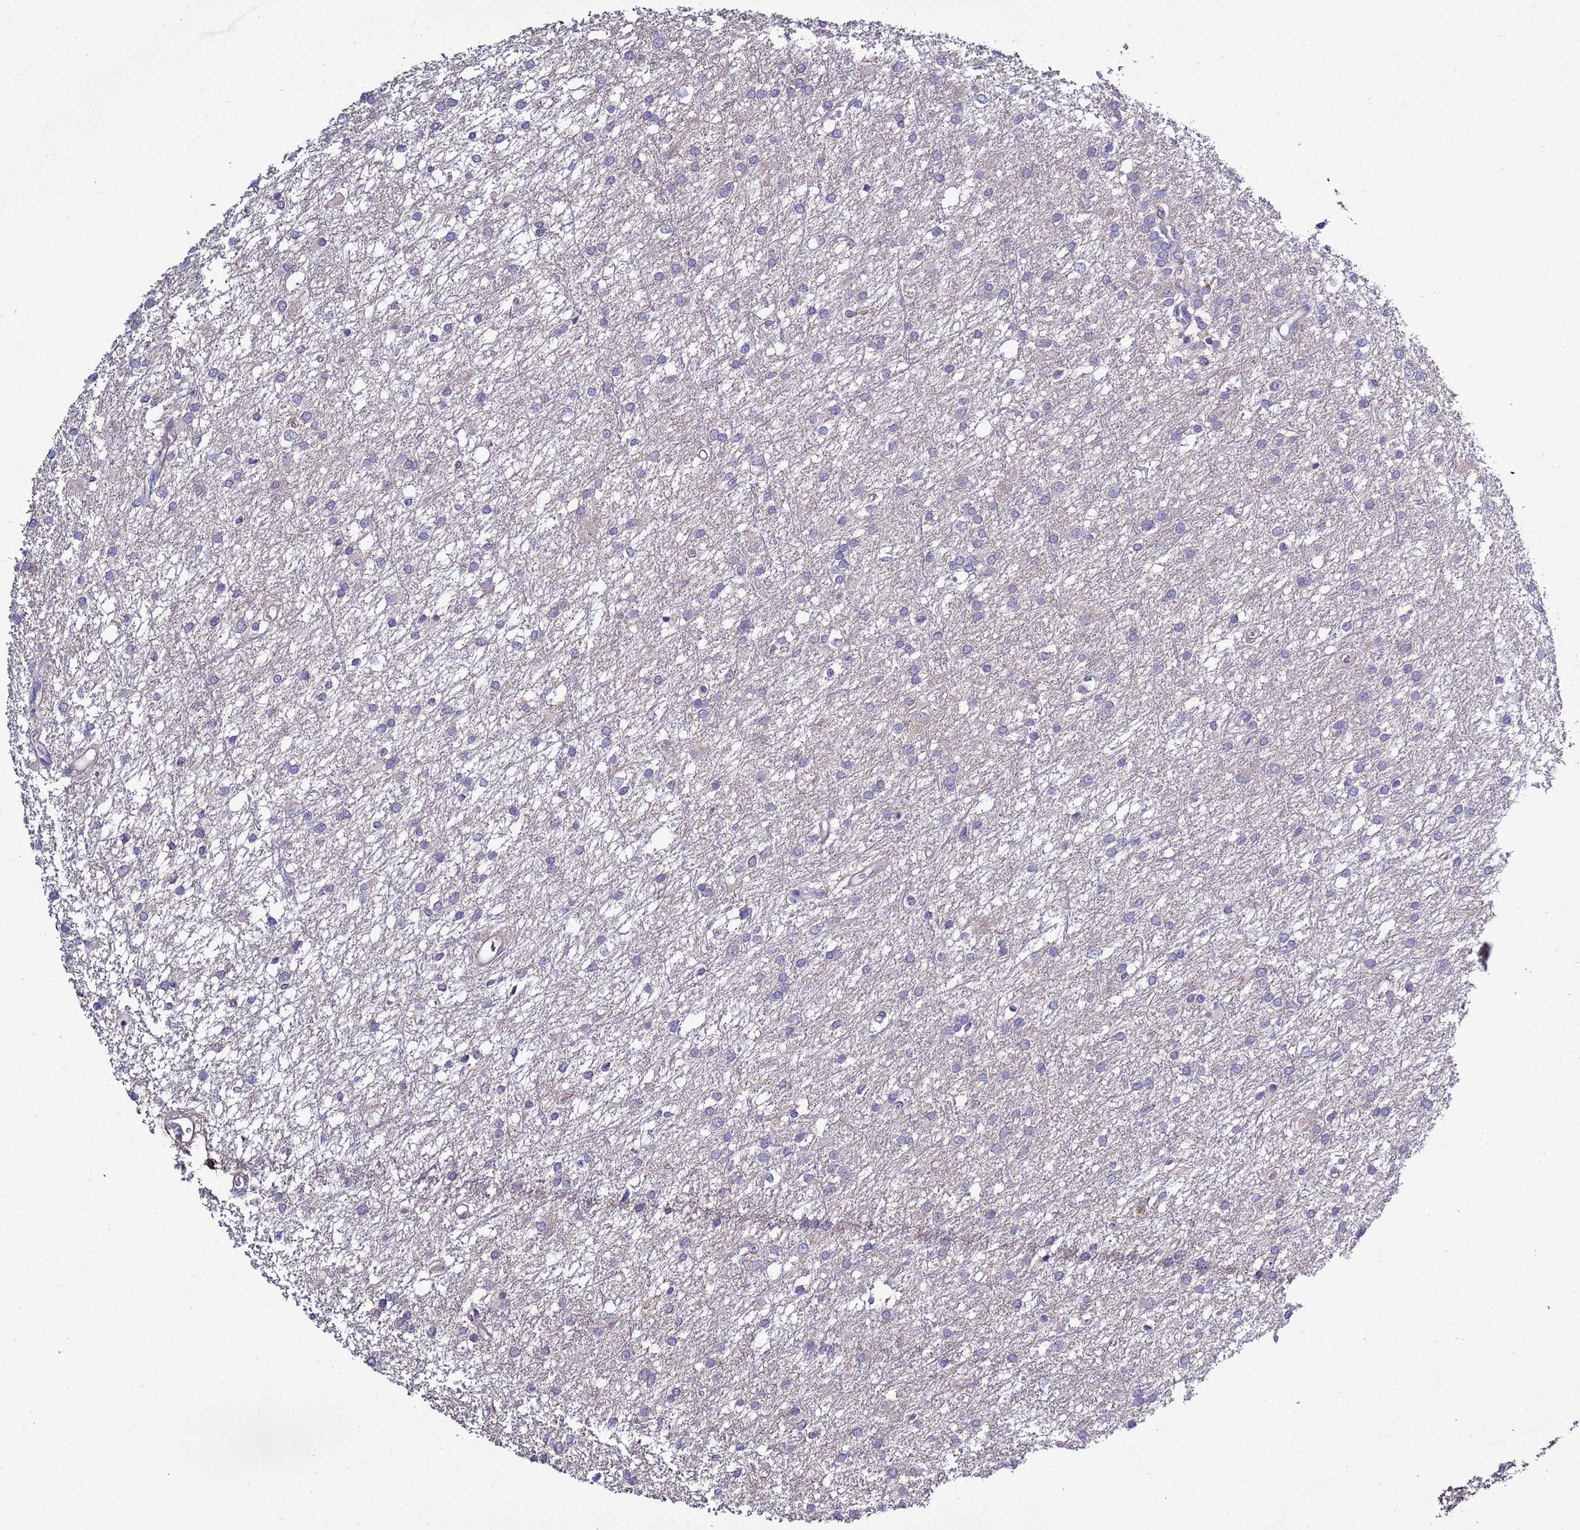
{"staining": {"intensity": "negative", "quantity": "none", "location": "none"}, "tissue": "glioma", "cell_type": "Tumor cells", "image_type": "cancer", "snomed": [{"axis": "morphology", "description": "Glioma, malignant, High grade"}, {"axis": "topography", "description": "Brain"}], "caption": "IHC of human malignant high-grade glioma shows no expression in tumor cells.", "gene": "RABL2B", "patient": {"sex": "female", "age": 50}}